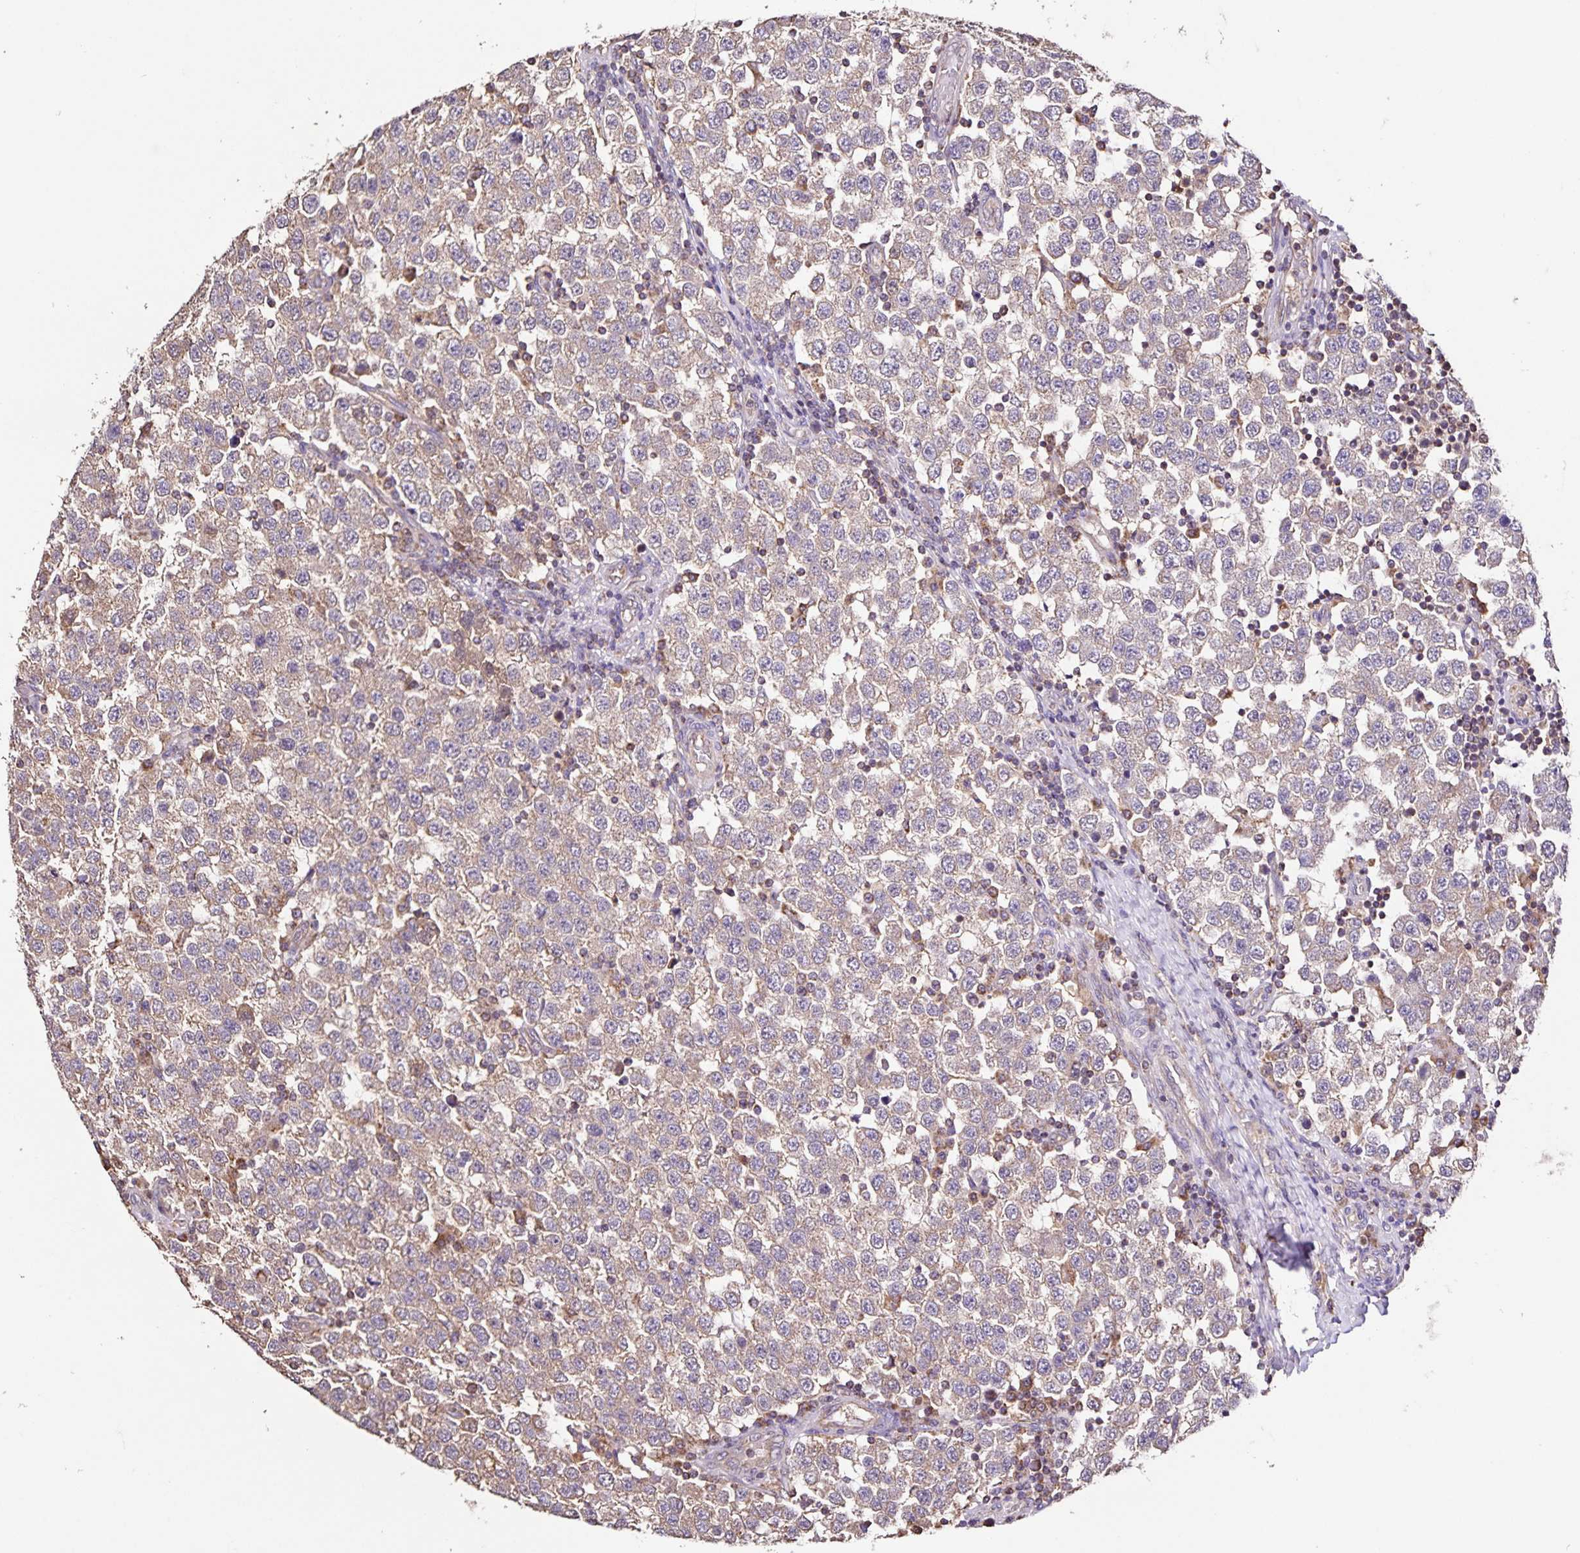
{"staining": {"intensity": "weak", "quantity": ">75%", "location": "cytoplasmic/membranous"}, "tissue": "testis cancer", "cell_type": "Tumor cells", "image_type": "cancer", "snomed": [{"axis": "morphology", "description": "Seminoma, NOS"}, {"axis": "topography", "description": "Testis"}], "caption": "Immunohistochemistry micrograph of neoplastic tissue: human testis seminoma stained using immunohistochemistry shows low levels of weak protein expression localized specifically in the cytoplasmic/membranous of tumor cells, appearing as a cytoplasmic/membranous brown color.", "gene": "MAN1A1", "patient": {"sex": "male", "age": 34}}